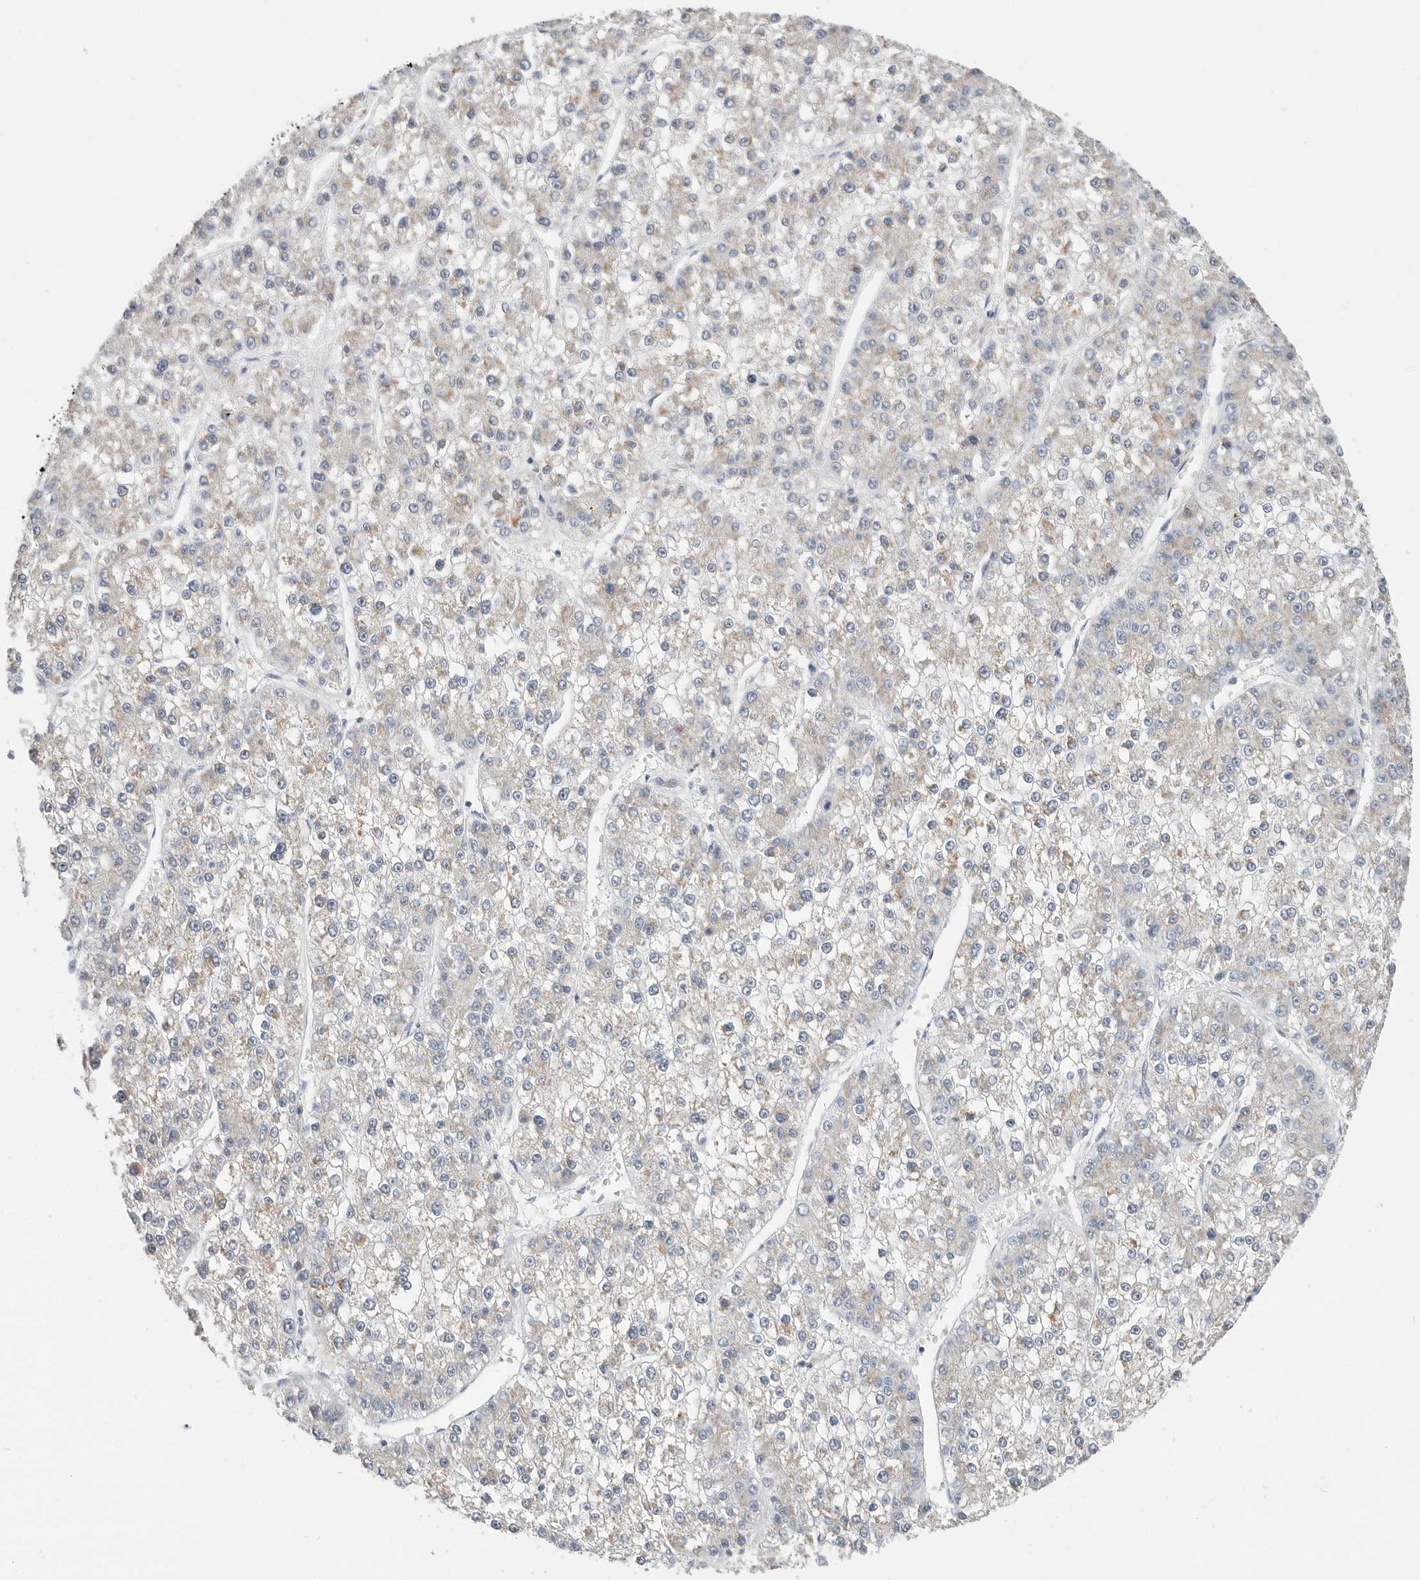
{"staining": {"intensity": "negative", "quantity": "none", "location": "none"}, "tissue": "liver cancer", "cell_type": "Tumor cells", "image_type": "cancer", "snomed": [{"axis": "morphology", "description": "Carcinoma, Hepatocellular, NOS"}, {"axis": "topography", "description": "Liver"}], "caption": "Immunohistochemistry of liver cancer (hepatocellular carcinoma) reveals no positivity in tumor cells.", "gene": "PLN", "patient": {"sex": "female", "age": 73}}